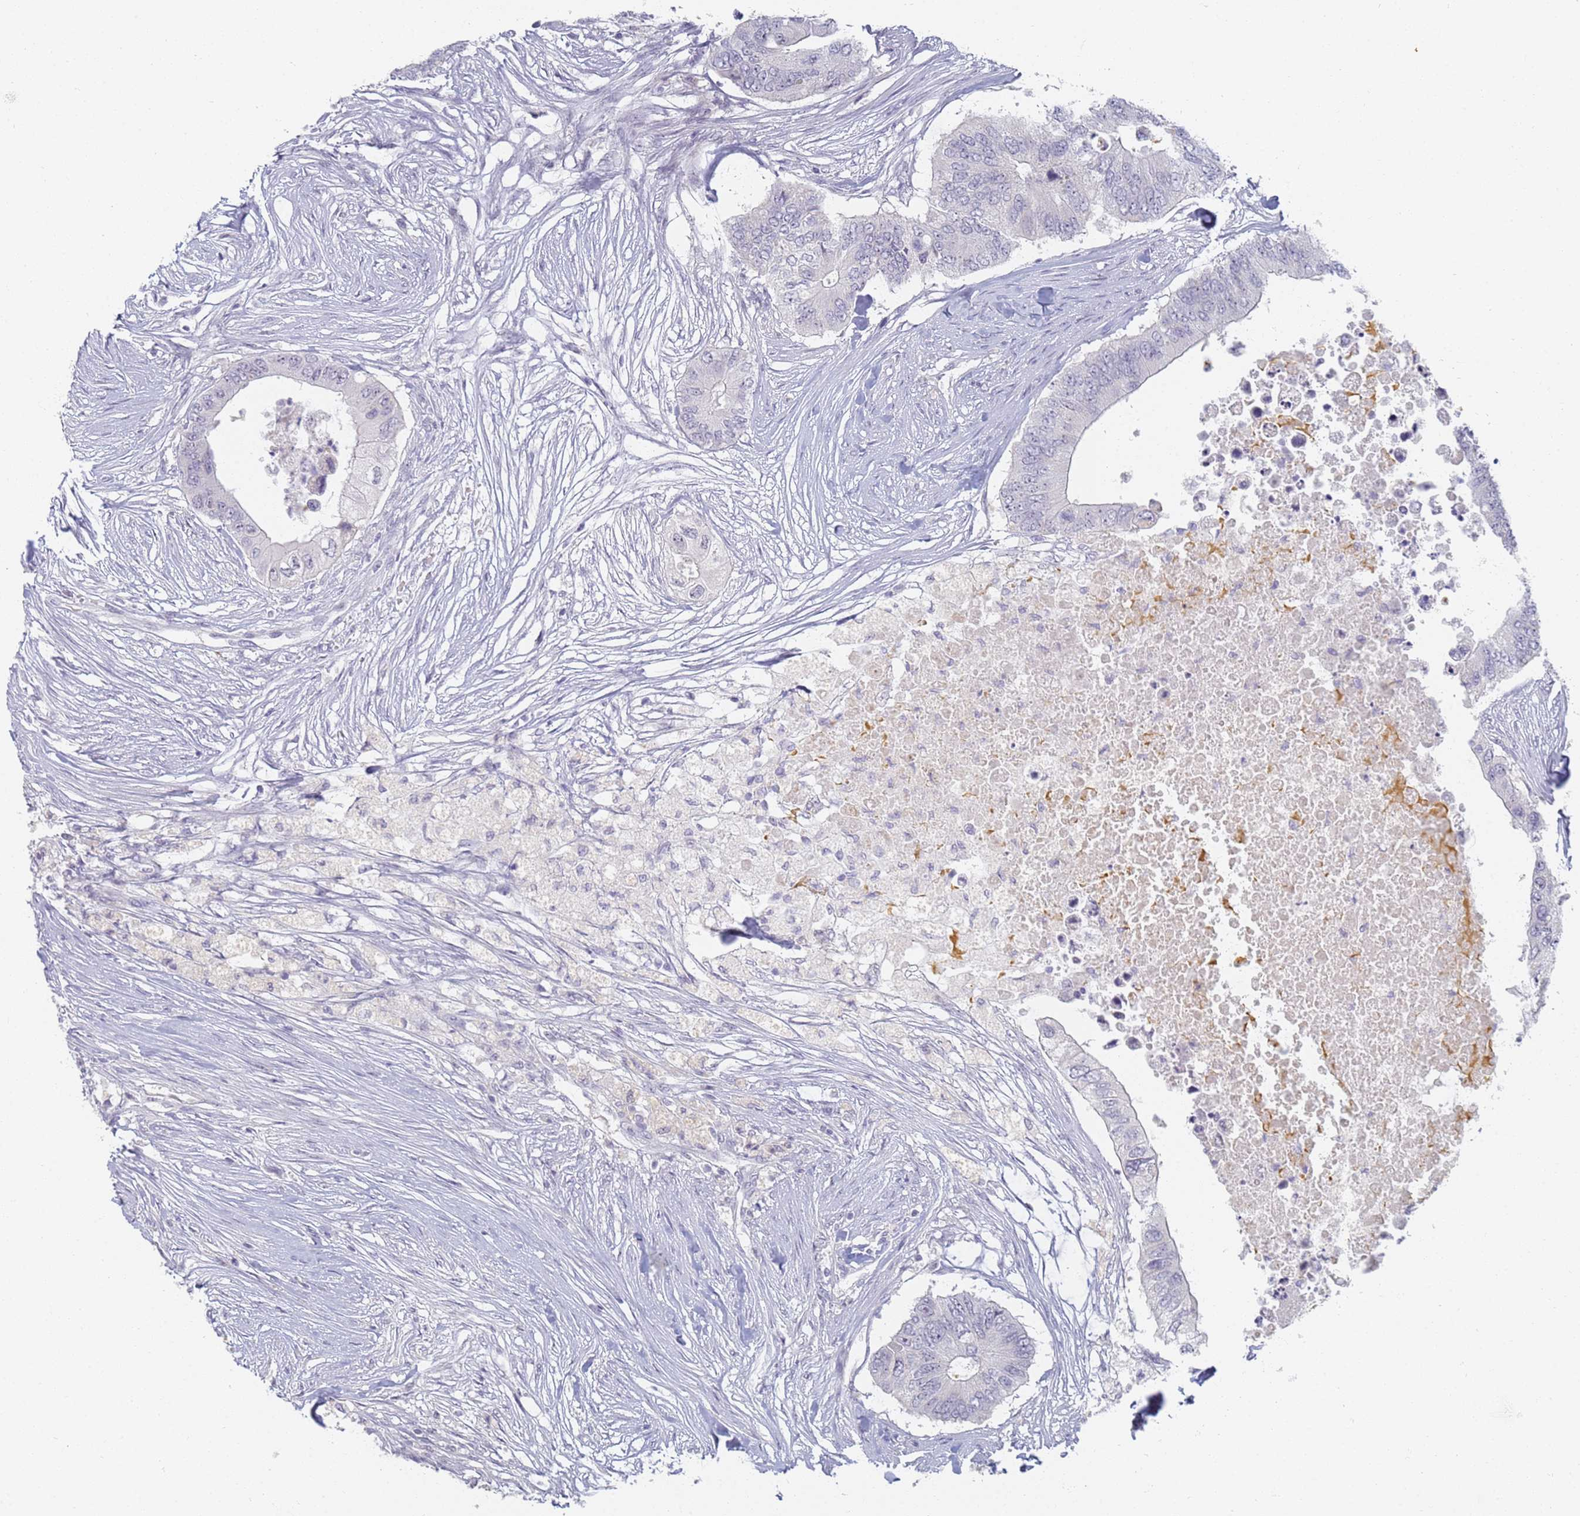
{"staining": {"intensity": "negative", "quantity": "none", "location": "none"}, "tissue": "colorectal cancer", "cell_type": "Tumor cells", "image_type": "cancer", "snomed": [{"axis": "morphology", "description": "Adenocarcinoma, NOS"}, {"axis": "topography", "description": "Colon"}], "caption": "High power microscopy histopathology image of an immunohistochemistry micrograph of colorectal cancer, revealing no significant expression in tumor cells. The staining is performed using DAB (3,3'-diaminobenzidine) brown chromogen with nuclei counter-stained in using hematoxylin.", "gene": "SLC38A9", "patient": {"sex": "male", "age": 71}}